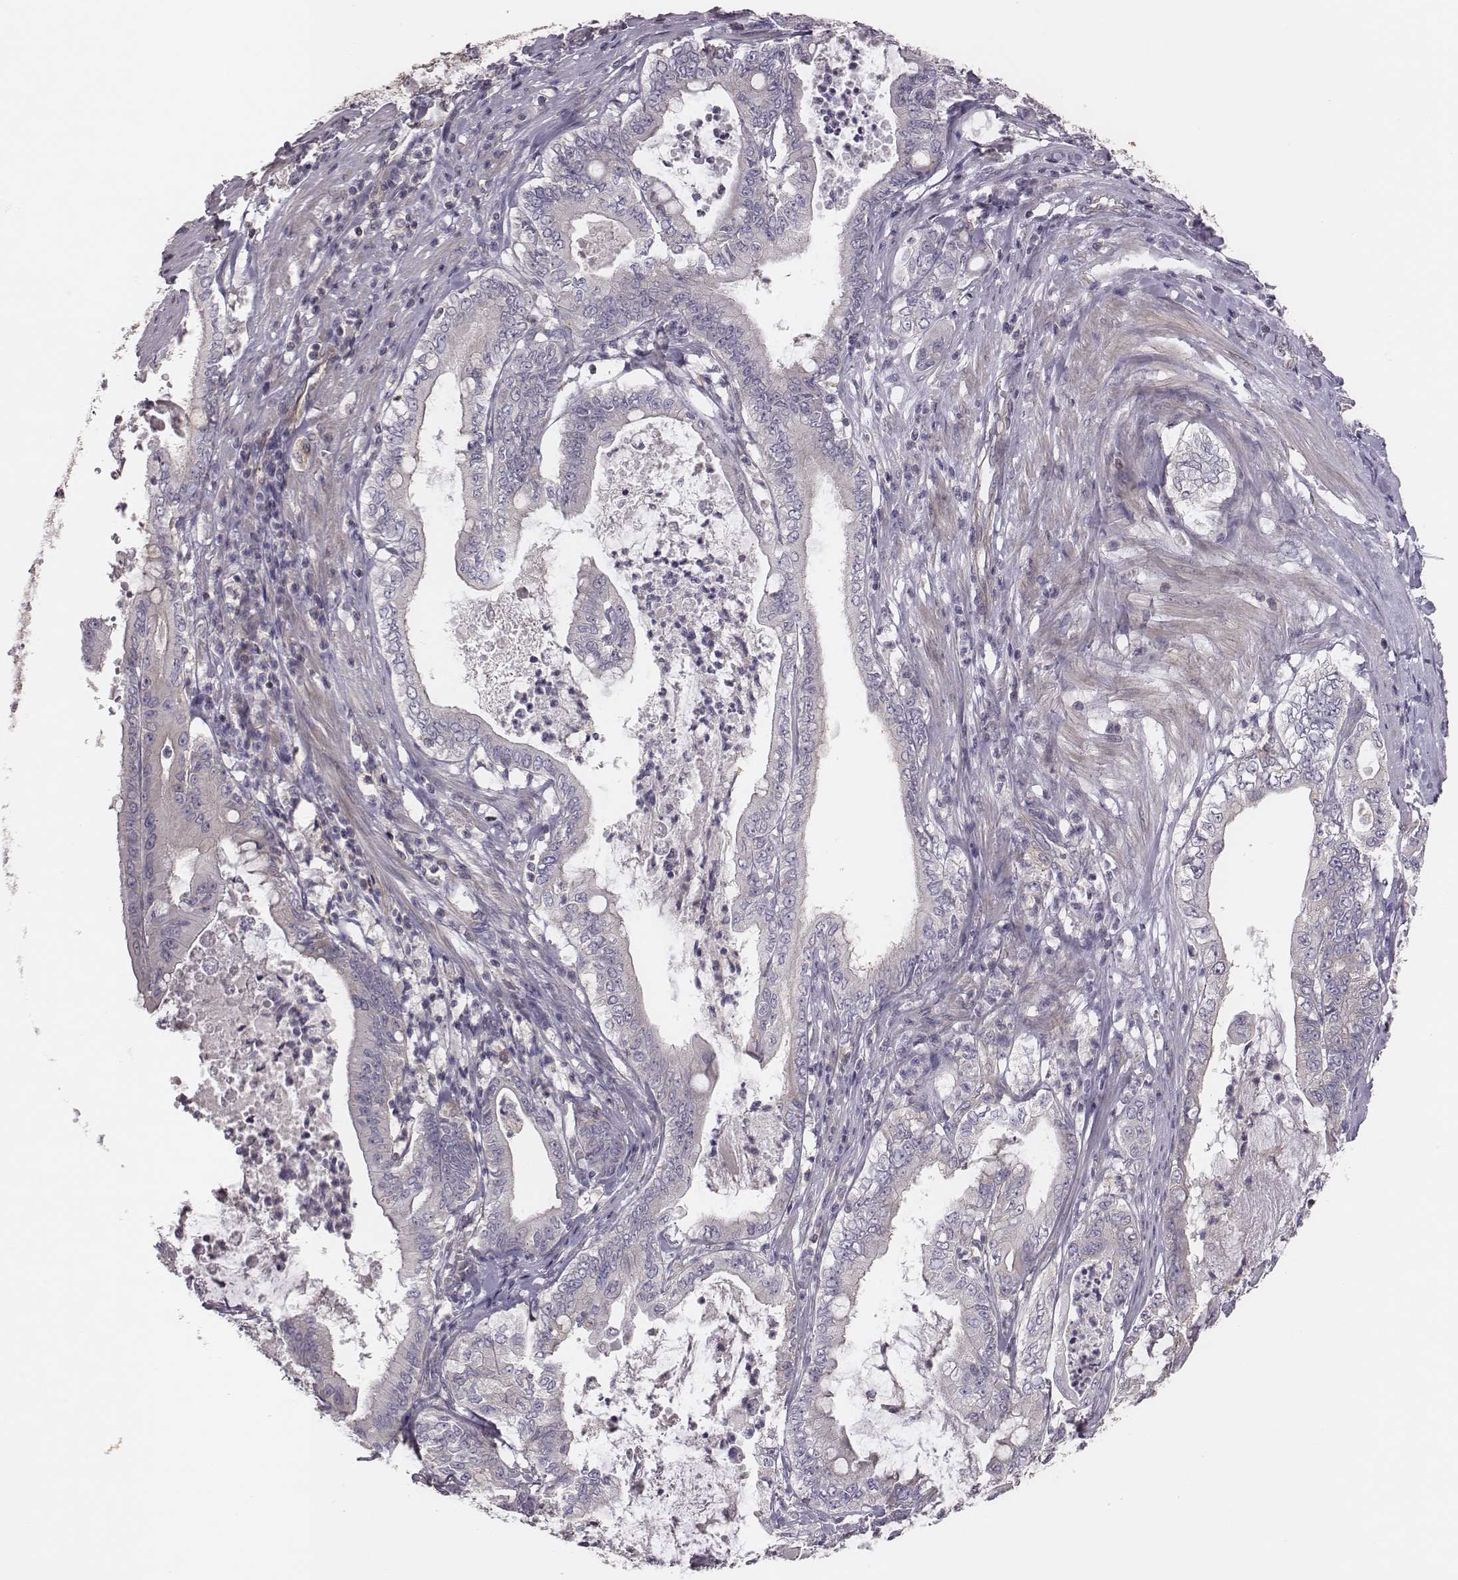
{"staining": {"intensity": "negative", "quantity": "none", "location": "none"}, "tissue": "pancreatic cancer", "cell_type": "Tumor cells", "image_type": "cancer", "snomed": [{"axis": "morphology", "description": "Adenocarcinoma, NOS"}, {"axis": "topography", "description": "Pancreas"}], "caption": "DAB (3,3'-diaminobenzidine) immunohistochemical staining of human pancreatic cancer exhibits no significant expression in tumor cells.", "gene": "CAD", "patient": {"sex": "male", "age": 71}}